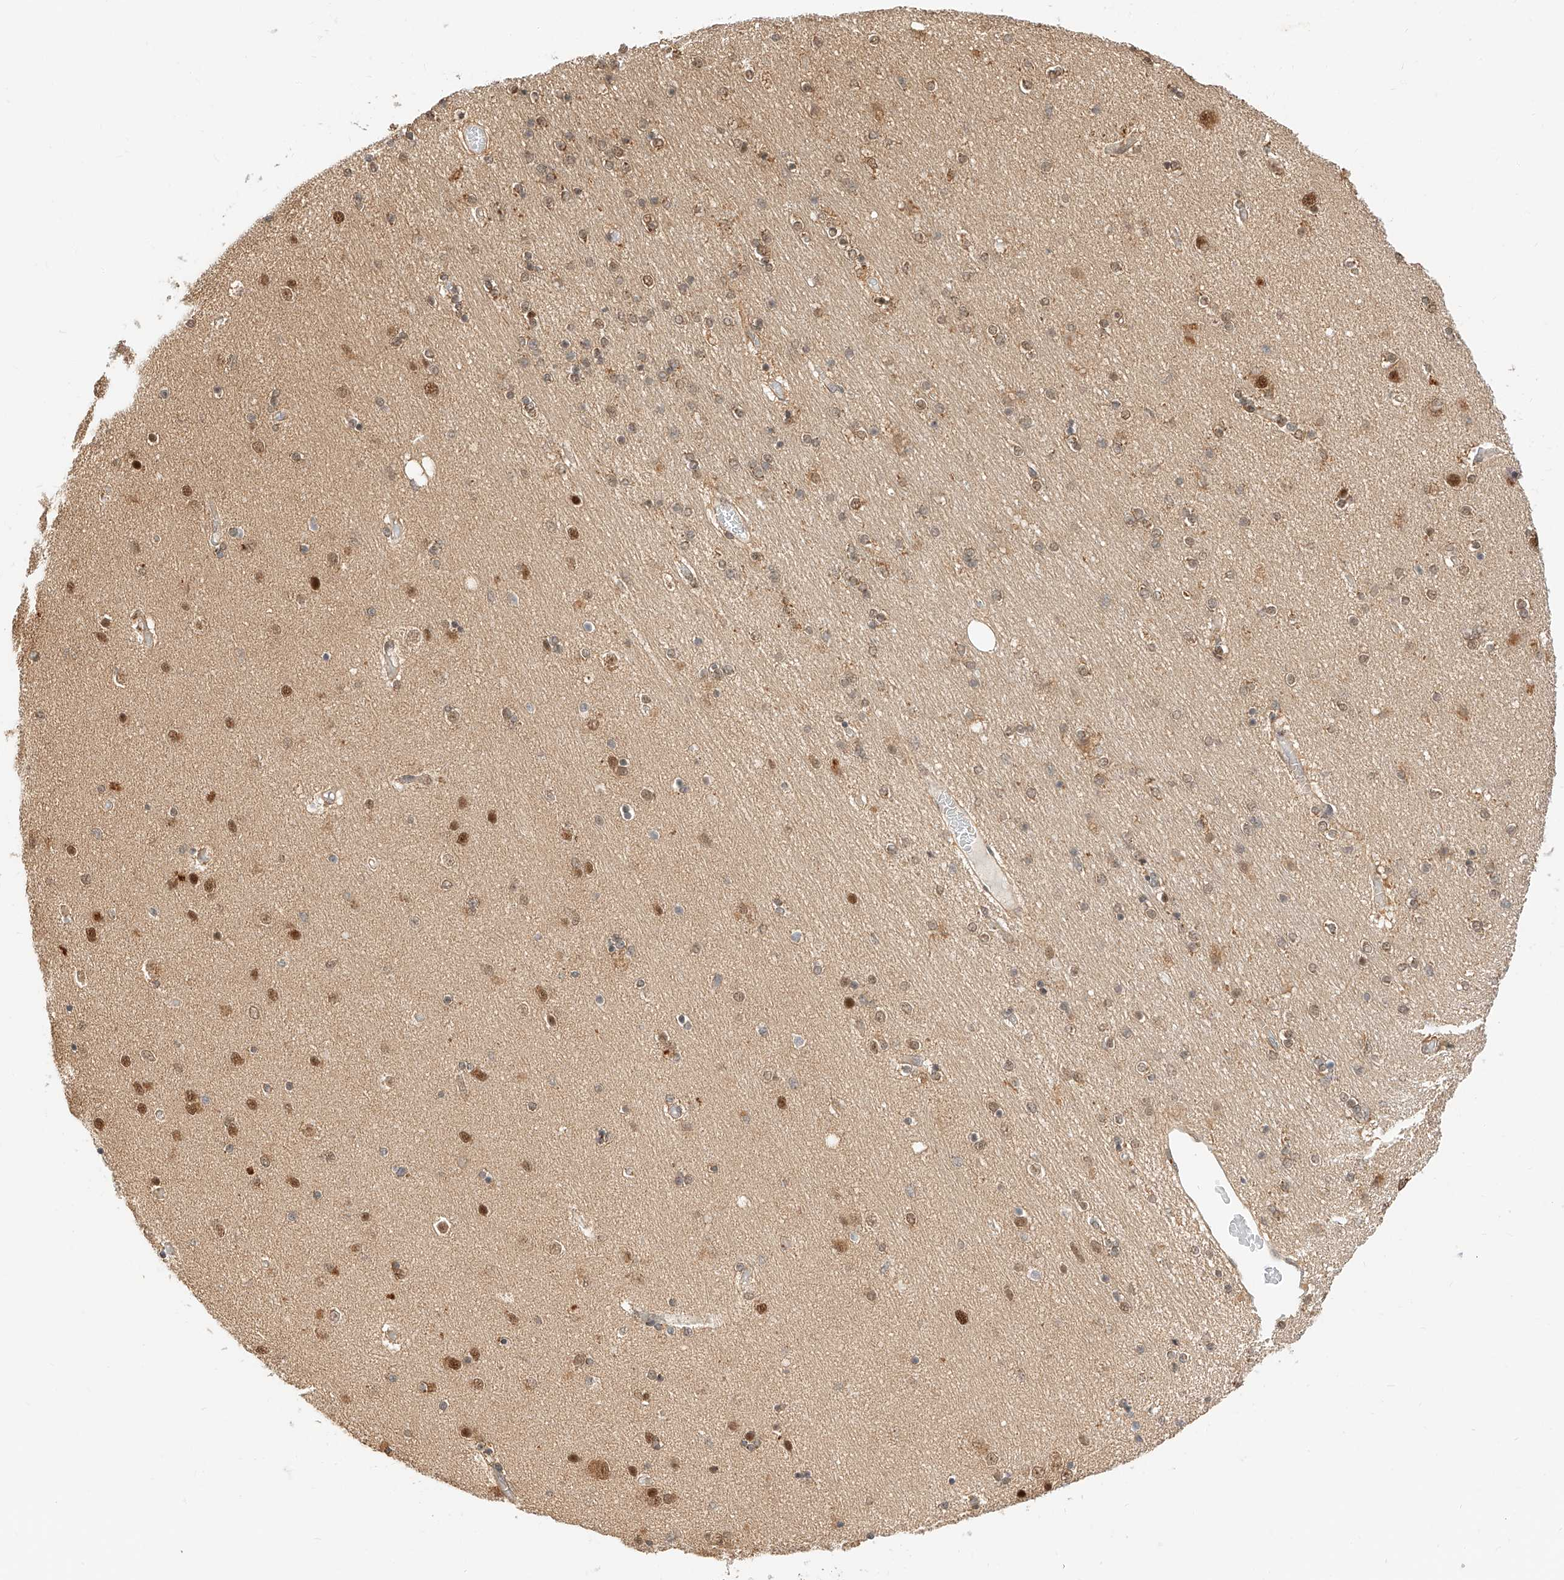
{"staining": {"intensity": "moderate", "quantity": "<25%", "location": "nuclear"}, "tissue": "hippocampus", "cell_type": "Glial cells", "image_type": "normal", "snomed": [{"axis": "morphology", "description": "Normal tissue, NOS"}, {"axis": "topography", "description": "Hippocampus"}], "caption": "Glial cells exhibit low levels of moderate nuclear expression in approximately <25% of cells in benign hippocampus.", "gene": "EIF4H", "patient": {"sex": "female", "age": 54}}